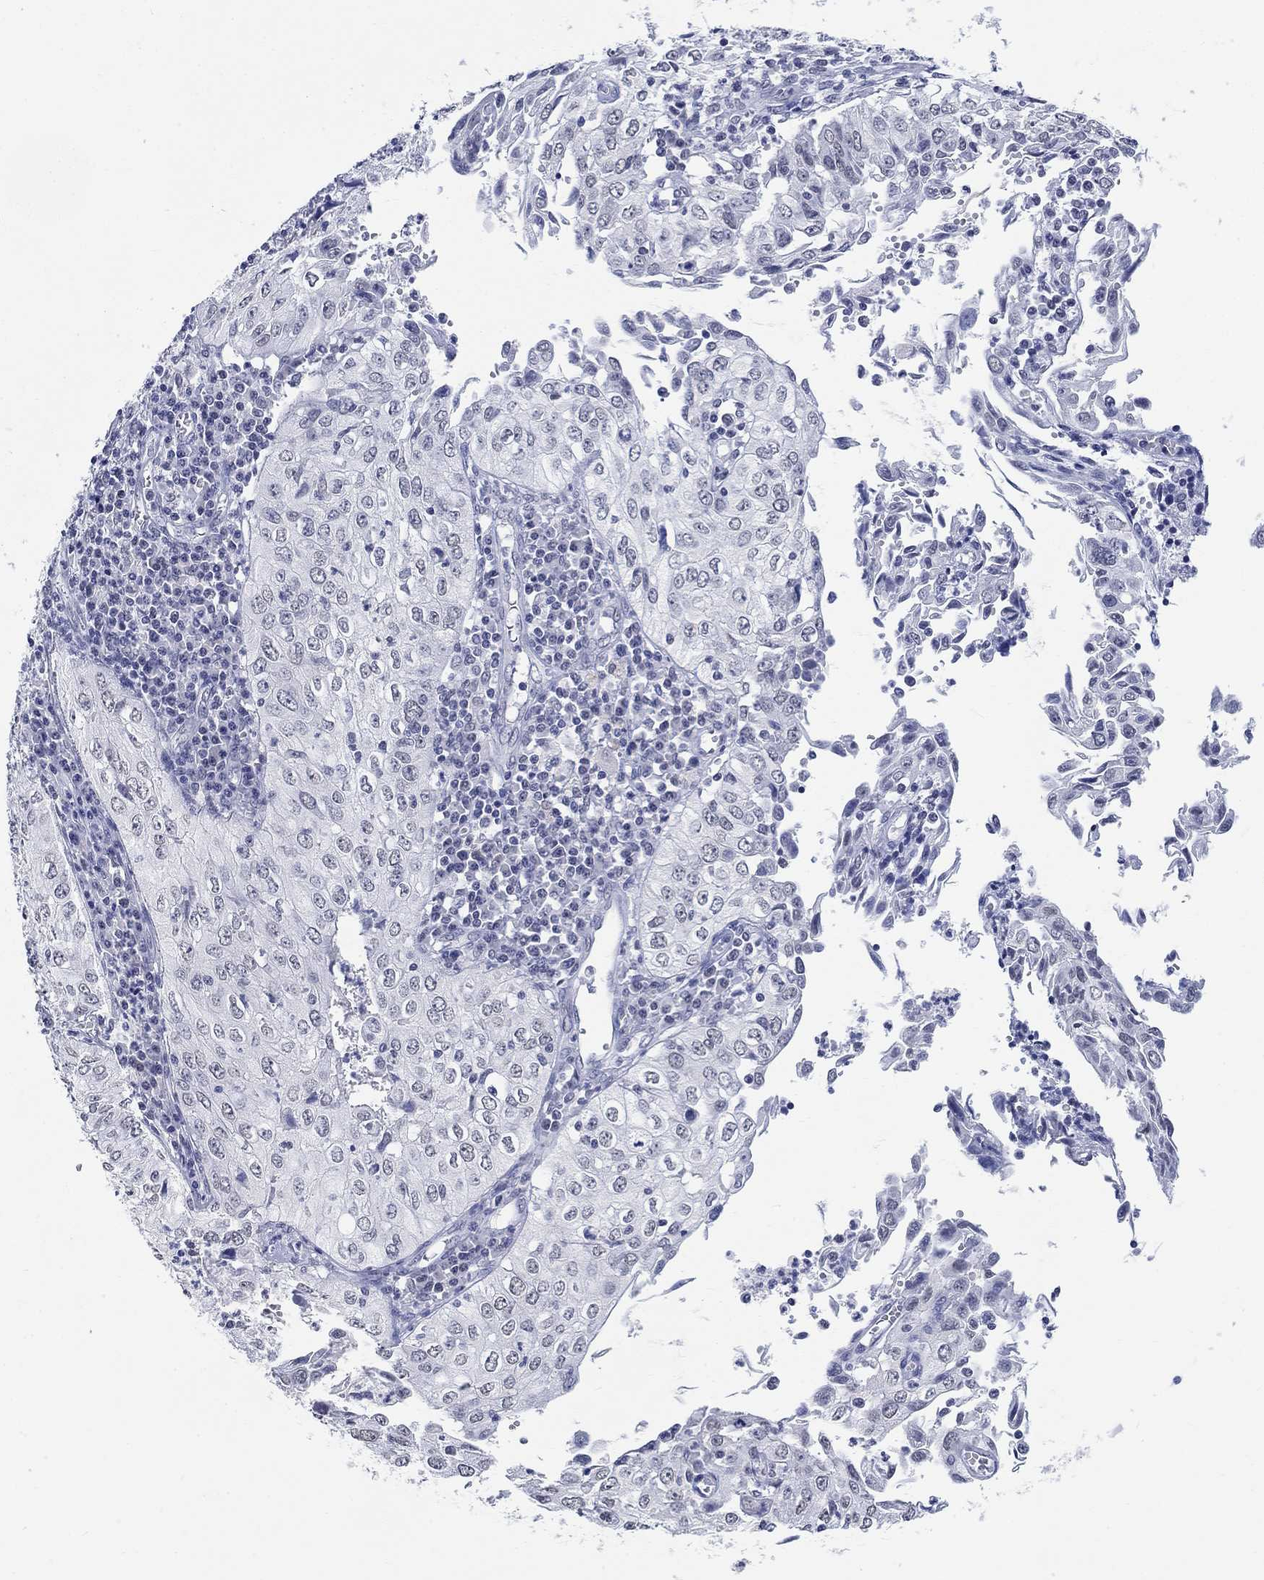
{"staining": {"intensity": "negative", "quantity": "none", "location": "none"}, "tissue": "cervical cancer", "cell_type": "Tumor cells", "image_type": "cancer", "snomed": [{"axis": "morphology", "description": "Squamous cell carcinoma, NOS"}, {"axis": "topography", "description": "Cervix"}], "caption": "Human cervical squamous cell carcinoma stained for a protein using IHC demonstrates no staining in tumor cells.", "gene": "ANKS1B", "patient": {"sex": "female", "age": 24}}